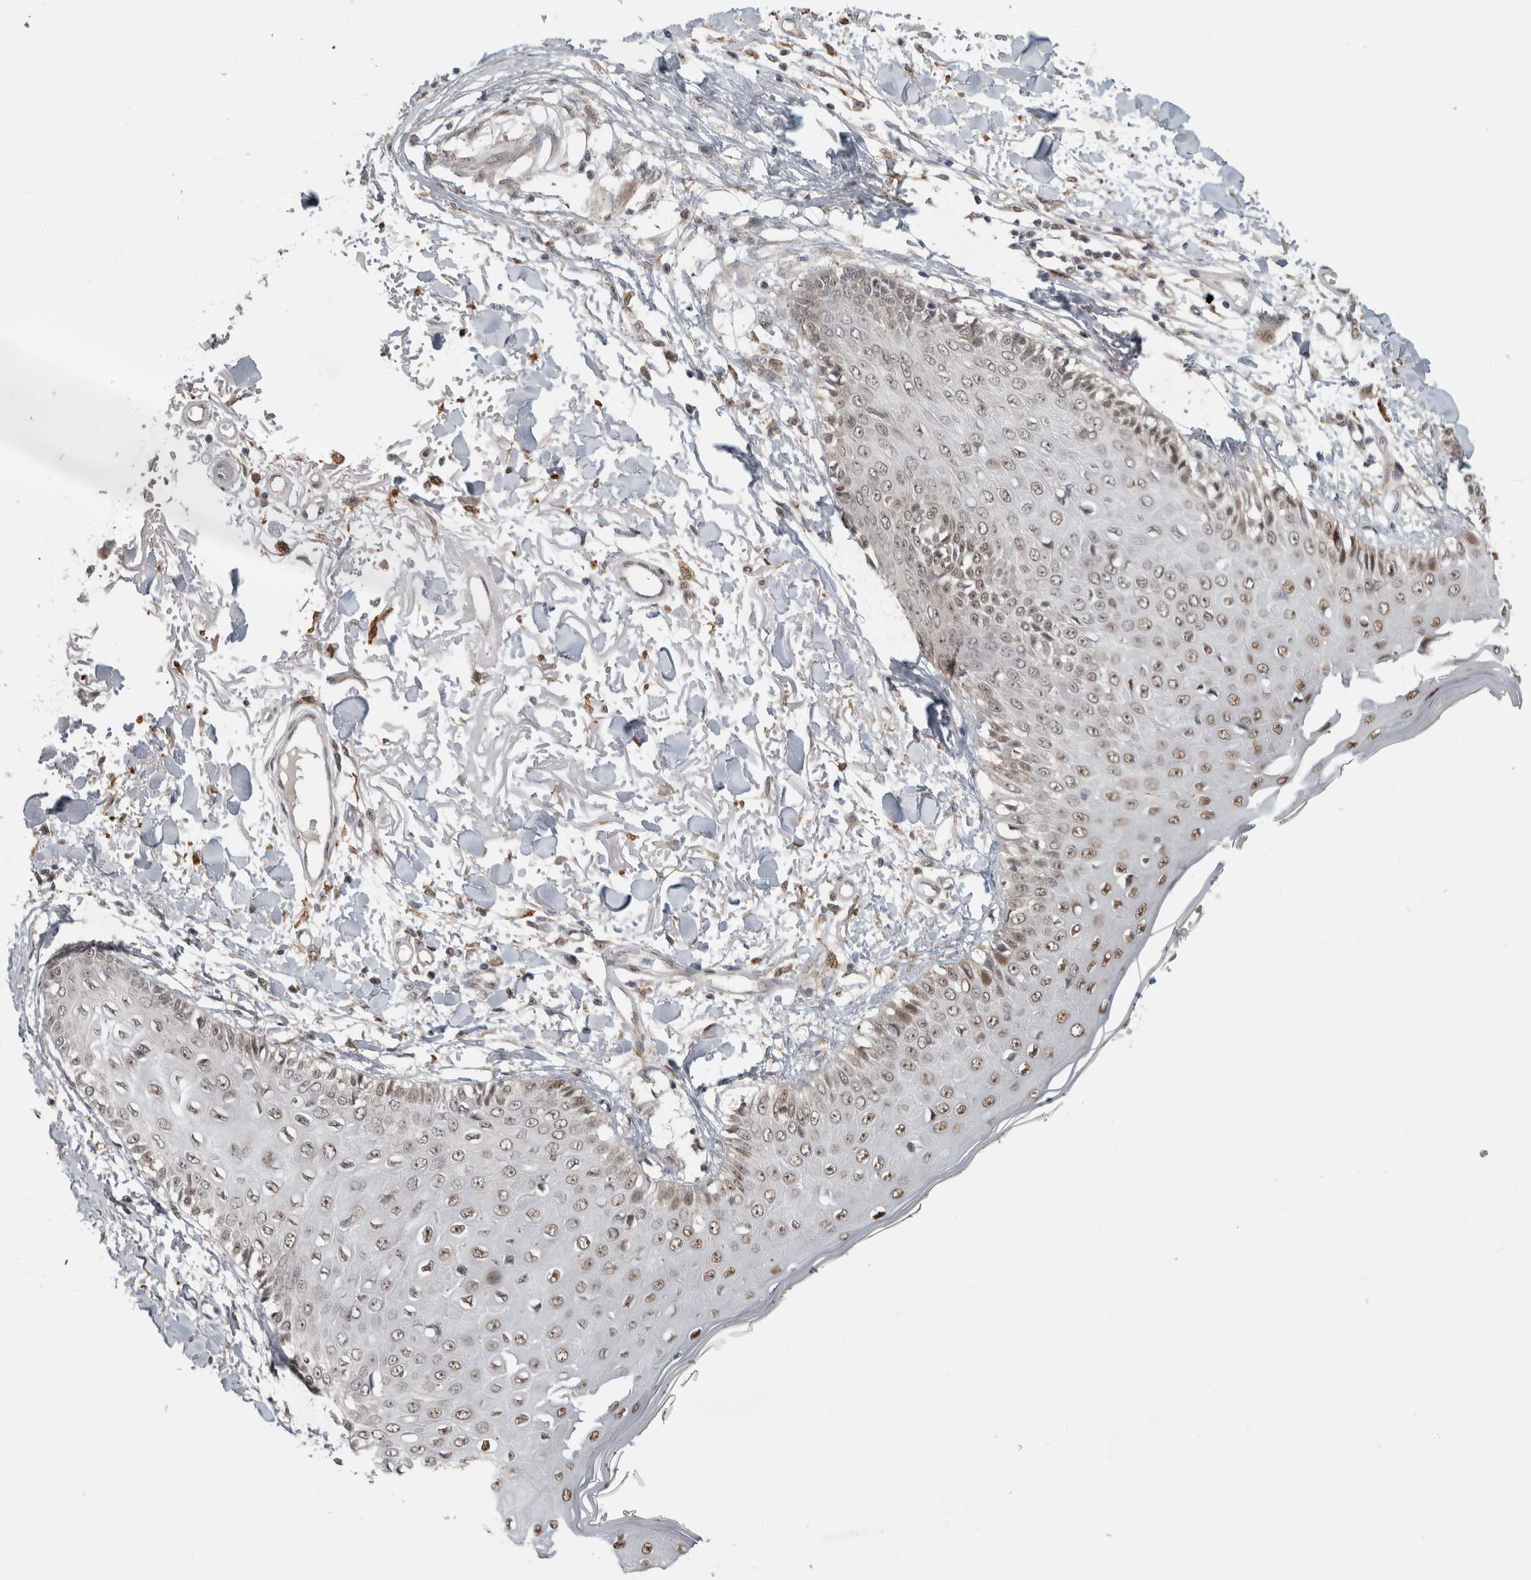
{"staining": {"intensity": "moderate", "quantity": ">75%", "location": "nuclear"}, "tissue": "skin", "cell_type": "Fibroblasts", "image_type": "normal", "snomed": [{"axis": "morphology", "description": "Normal tissue, NOS"}, {"axis": "morphology", "description": "Squamous cell carcinoma, NOS"}, {"axis": "topography", "description": "Skin"}, {"axis": "topography", "description": "Peripheral nerve tissue"}], "caption": "This is a photomicrograph of immunohistochemistry (IHC) staining of normal skin, which shows moderate expression in the nuclear of fibroblasts.", "gene": "NAB2", "patient": {"sex": "male", "age": 83}}